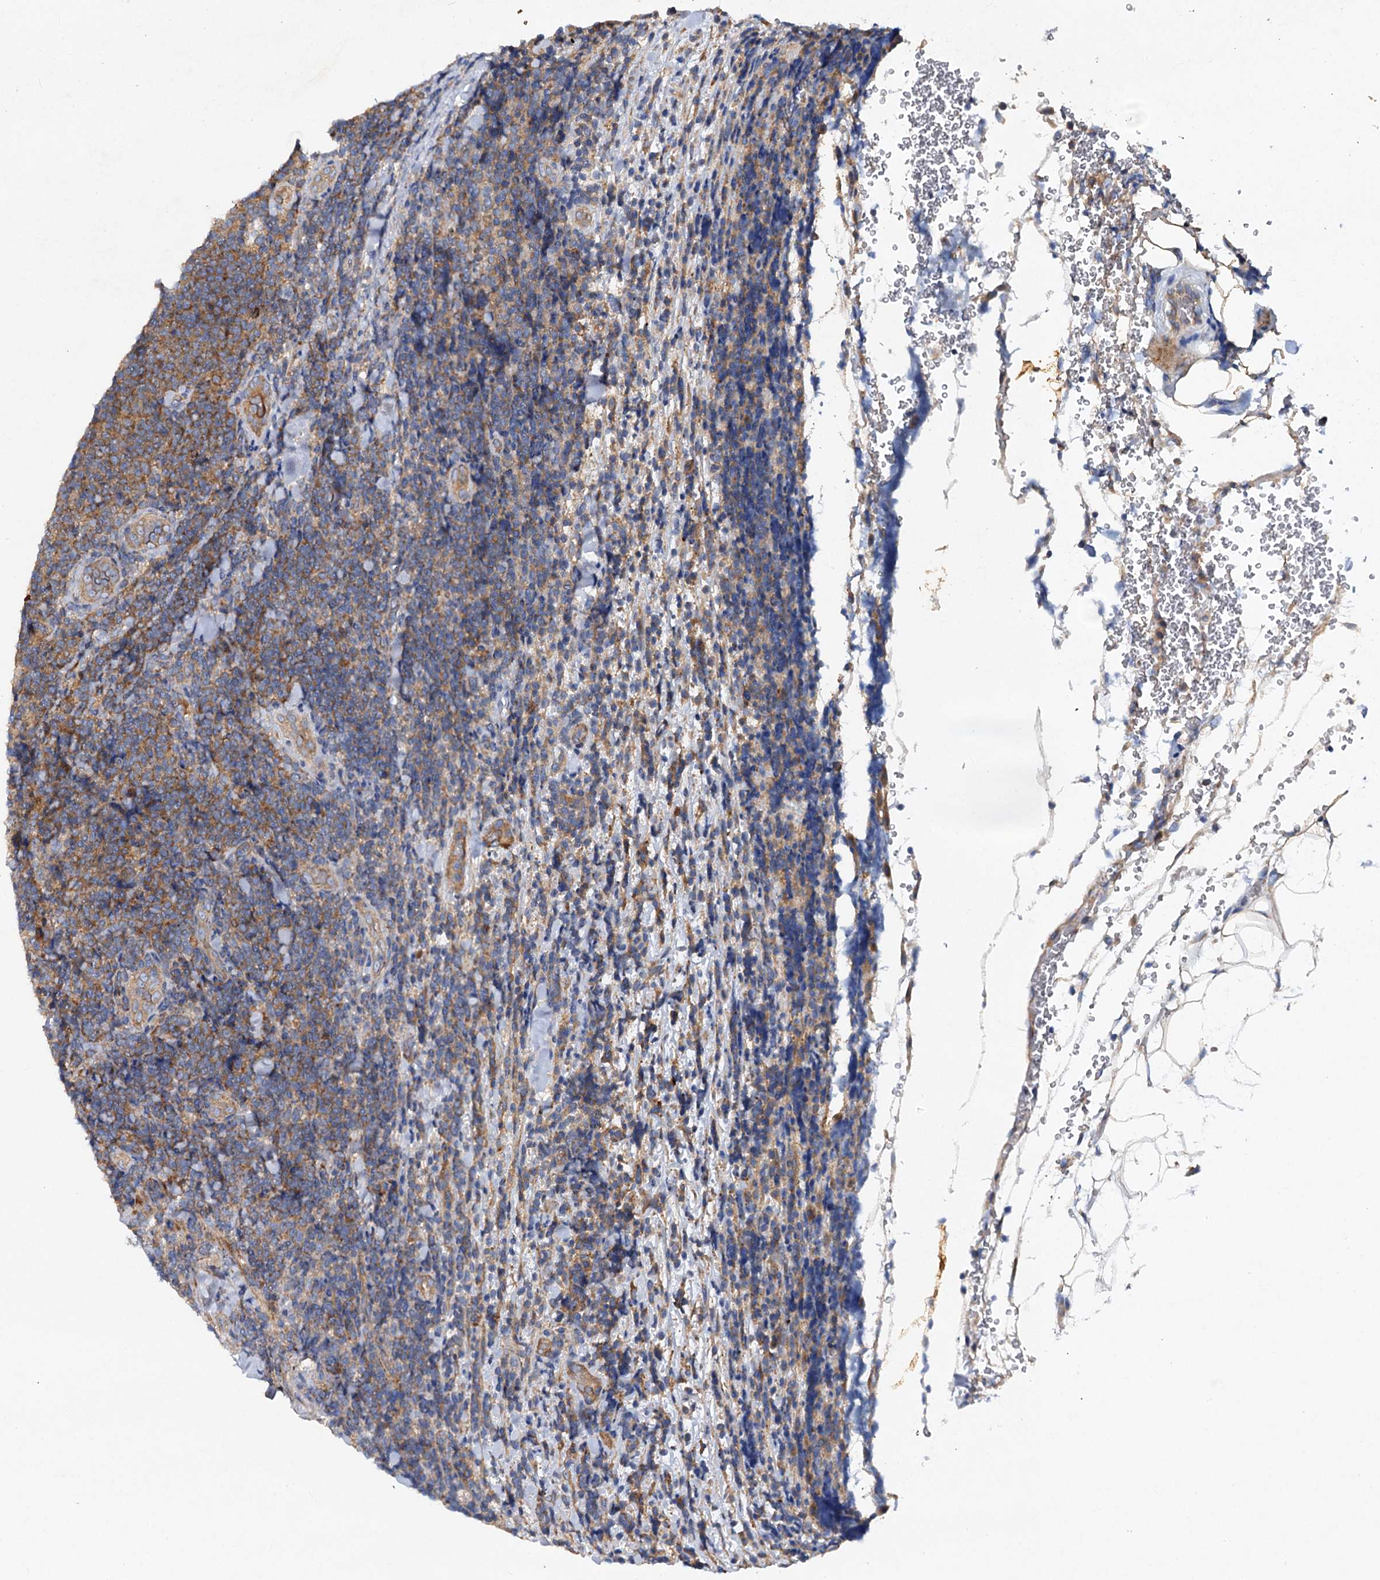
{"staining": {"intensity": "moderate", "quantity": "25%-75%", "location": "cytoplasmic/membranous"}, "tissue": "lymphoma", "cell_type": "Tumor cells", "image_type": "cancer", "snomed": [{"axis": "morphology", "description": "Malignant lymphoma, non-Hodgkin's type, Low grade"}, {"axis": "topography", "description": "Lymph node"}], "caption": "There is medium levels of moderate cytoplasmic/membranous positivity in tumor cells of lymphoma, as demonstrated by immunohistochemical staining (brown color).", "gene": "ALKBH7", "patient": {"sex": "male", "age": 66}}